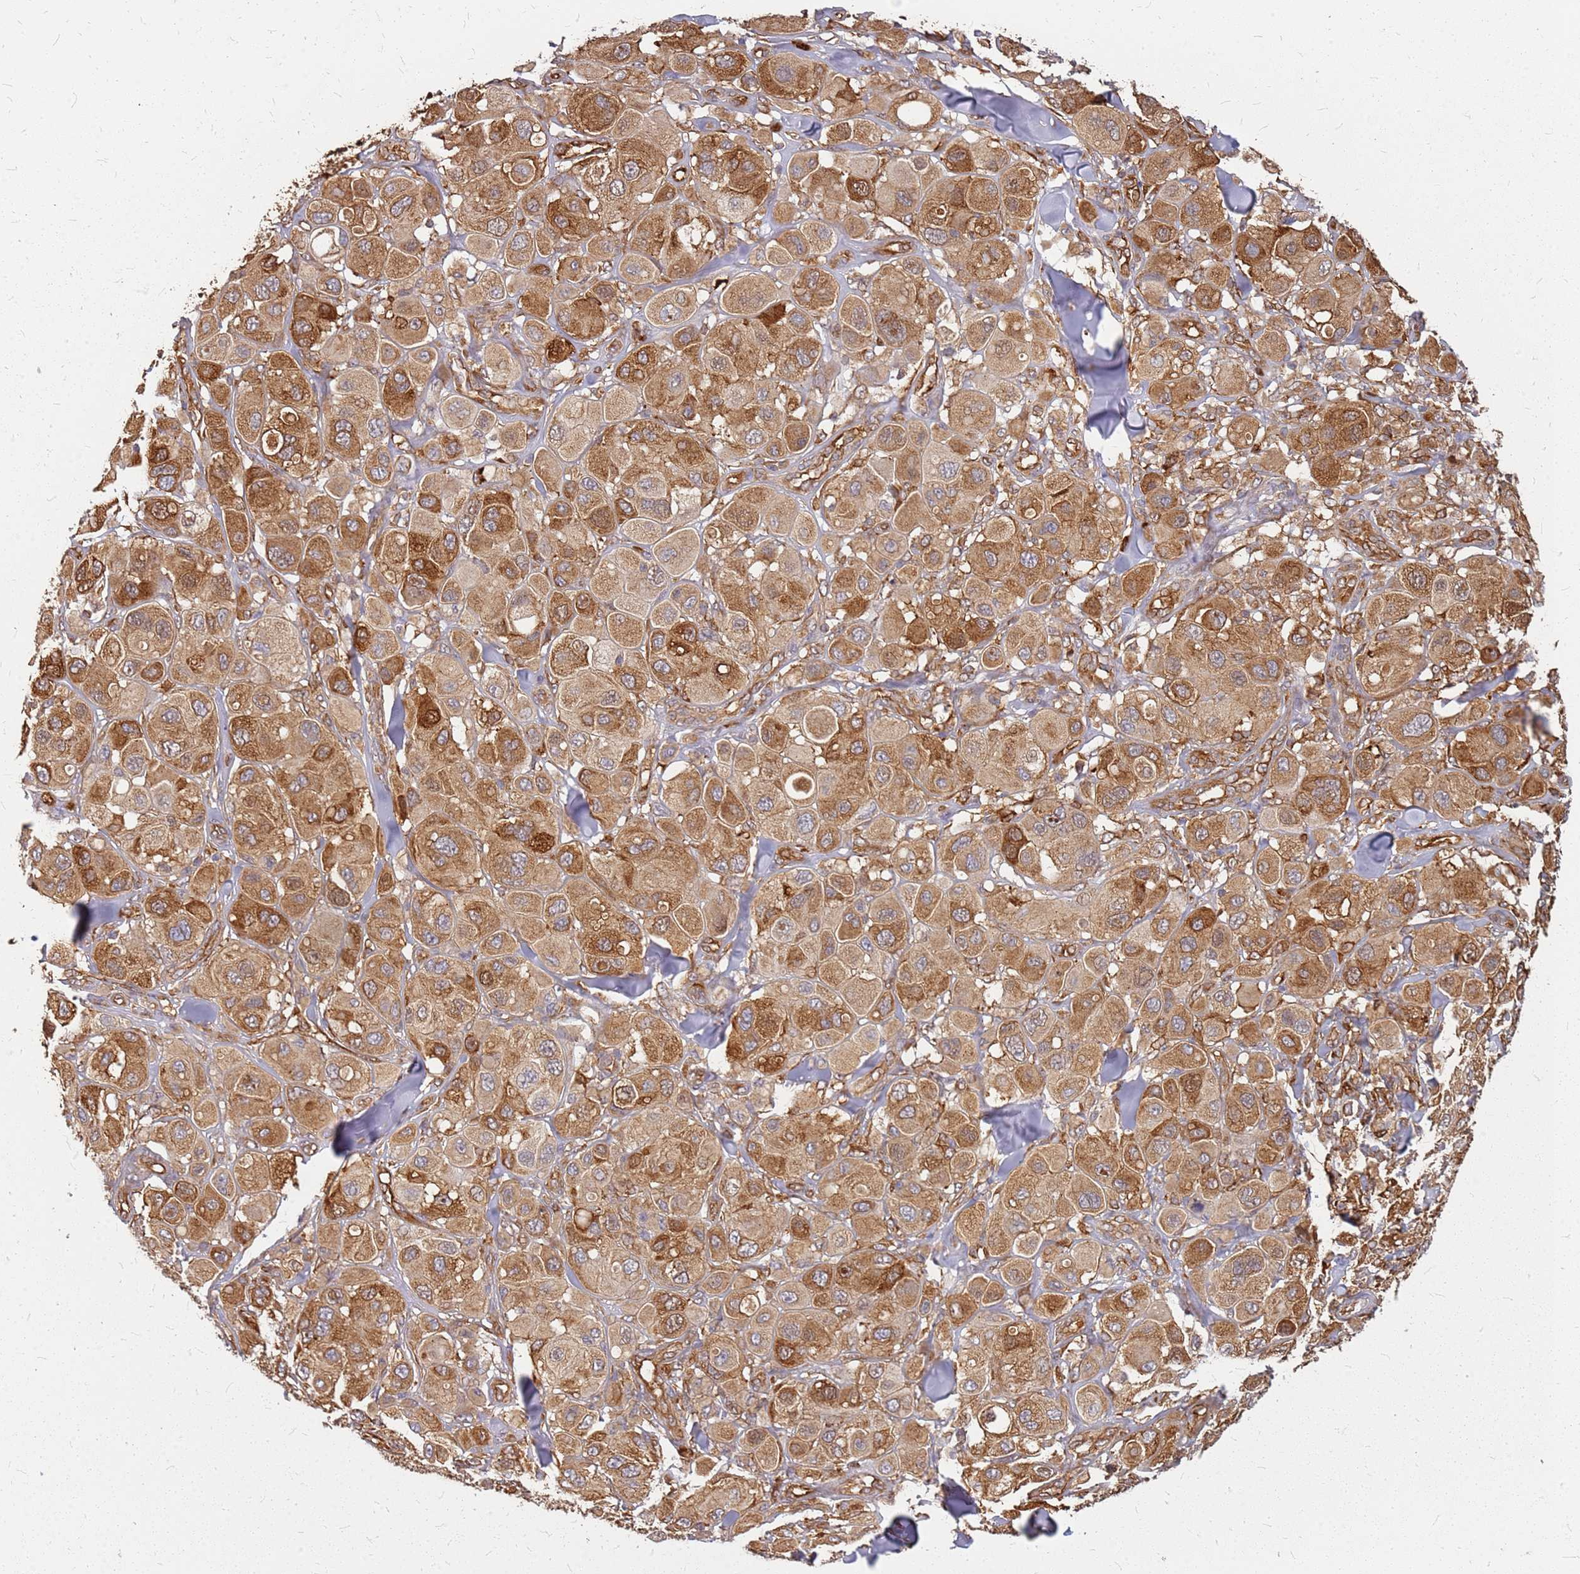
{"staining": {"intensity": "moderate", "quantity": ">75%", "location": "cytoplasmic/membranous"}, "tissue": "melanoma", "cell_type": "Tumor cells", "image_type": "cancer", "snomed": [{"axis": "morphology", "description": "Malignant melanoma, Metastatic site"}, {"axis": "topography", "description": "Skin"}], "caption": "DAB (3,3'-diaminobenzidine) immunohistochemical staining of human melanoma shows moderate cytoplasmic/membranous protein positivity in approximately >75% of tumor cells. (IHC, brightfield microscopy, high magnification).", "gene": "HDX", "patient": {"sex": "male", "age": 41}}